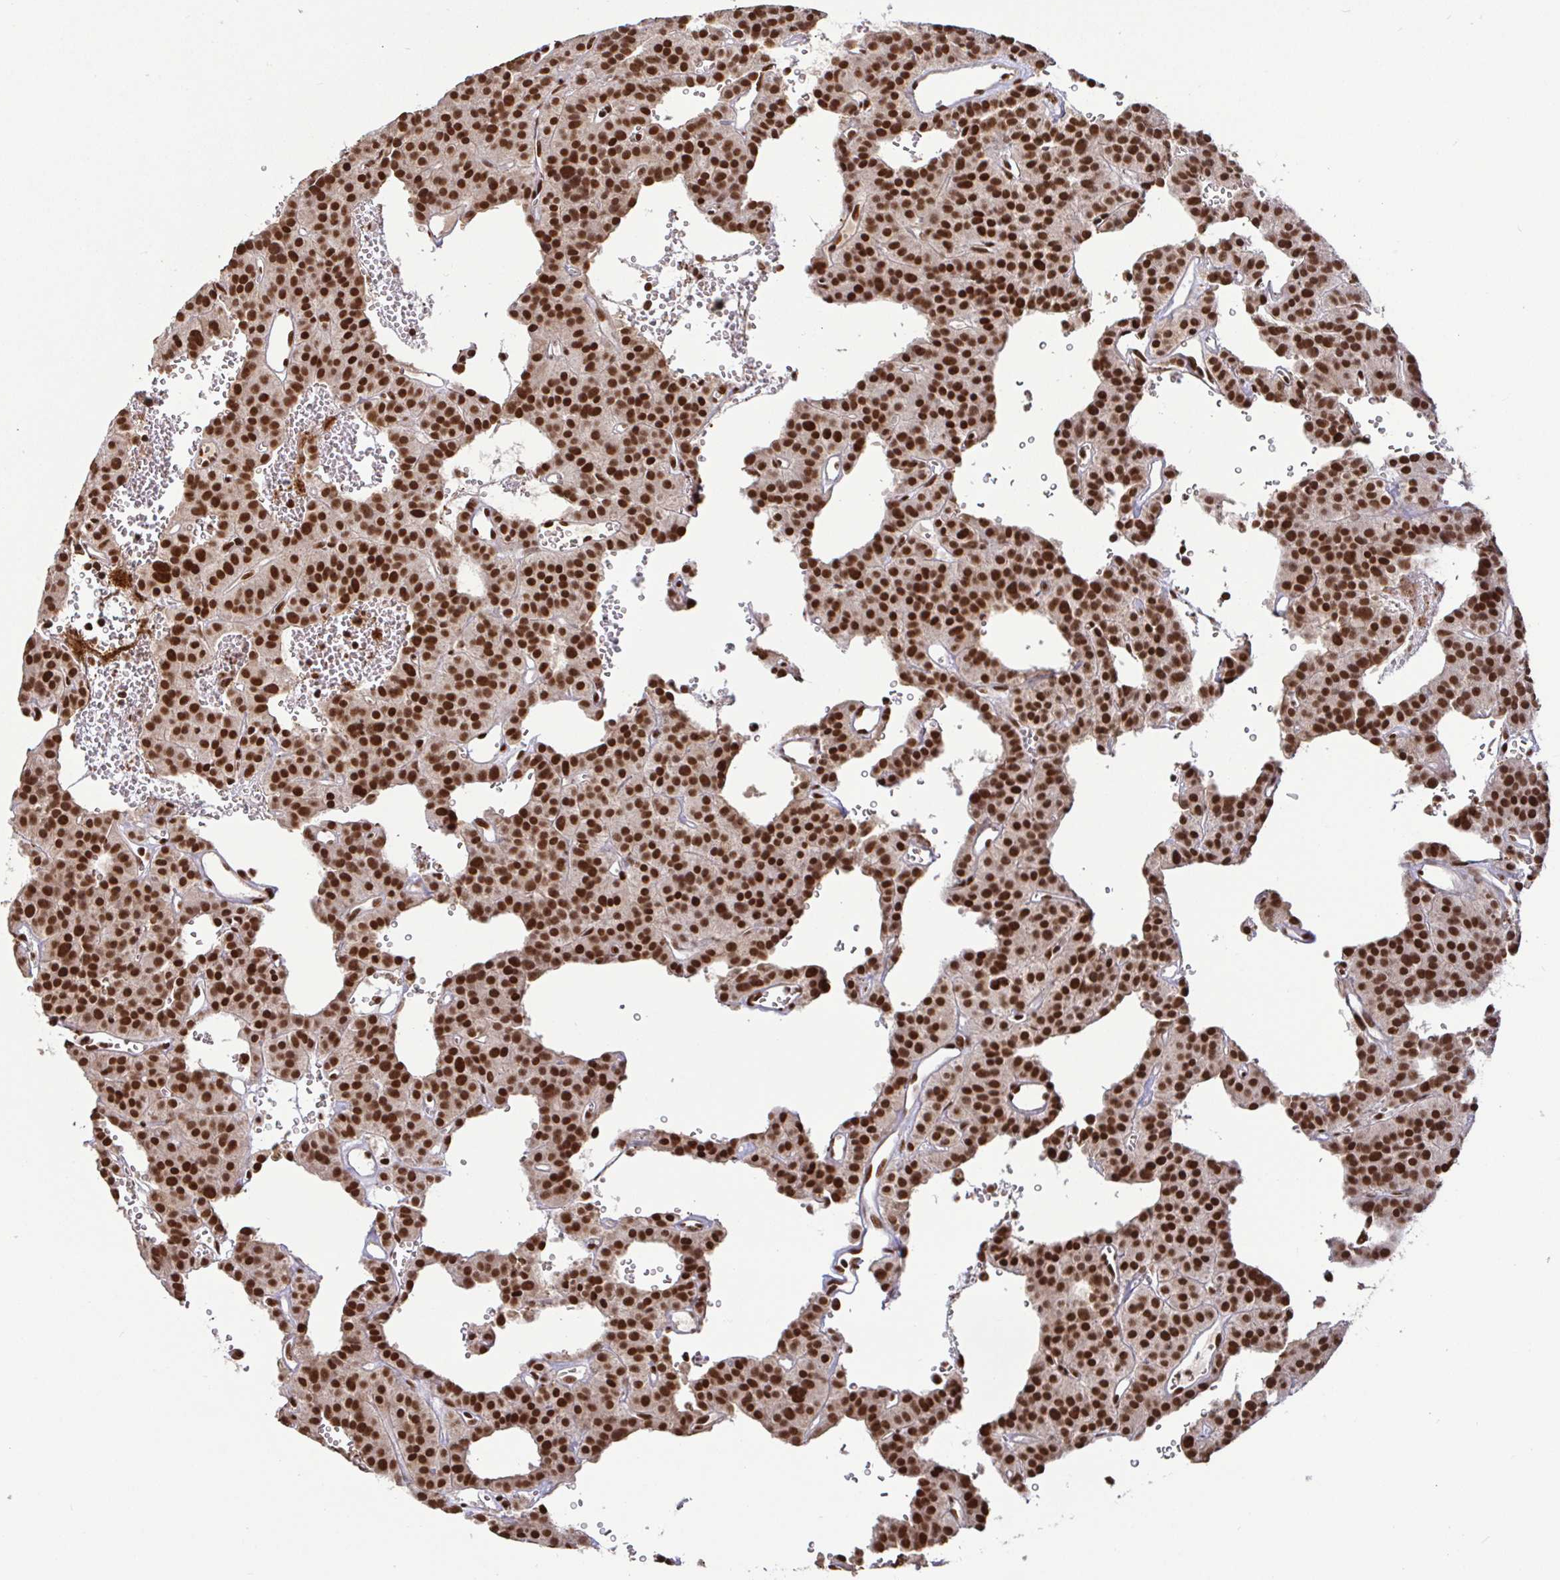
{"staining": {"intensity": "strong", "quantity": ">75%", "location": "nuclear"}, "tissue": "carcinoid", "cell_type": "Tumor cells", "image_type": "cancer", "snomed": [{"axis": "morphology", "description": "Carcinoid, malignant, NOS"}, {"axis": "topography", "description": "Lung"}], "caption": "A photomicrograph of human carcinoid (malignant) stained for a protein shows strong nuclear brown staining in tumor cells. The protein of interest is shown in brown color, while the nuclei are stained blue.", "gene": "SP3", "patient": {"sex": "female", "age": 71}}